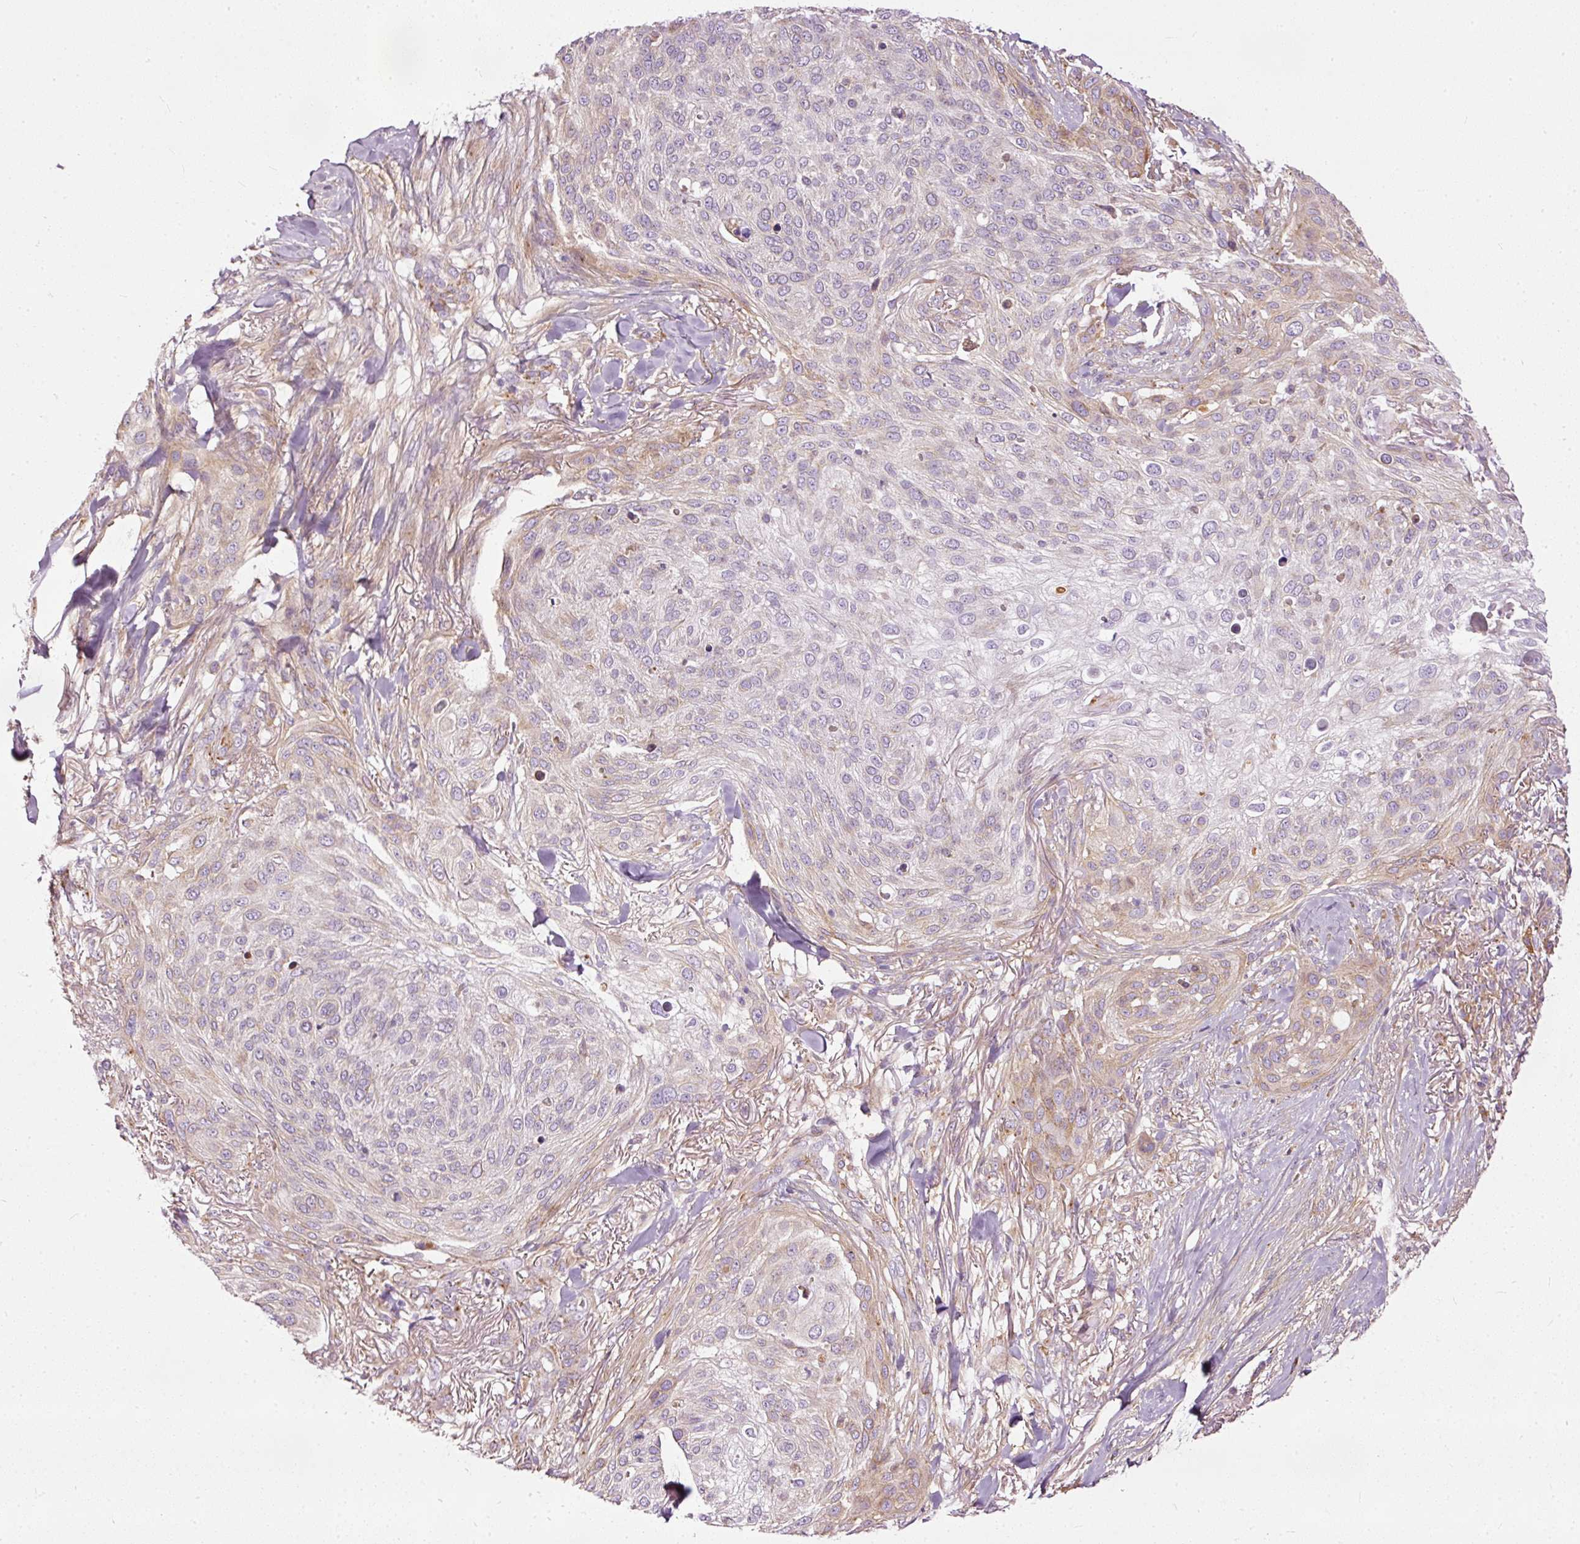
{"staining": {"intensity": "weak", "quantity": "<25%", "location": "cytoplasmic/membranous"}, "tissue": "skin cancer", "cell_type": "Tumor cells", "image_type": "cancer", "snomed": [{"axis": "morphology", "description": "Squamous cell carcinoma, NOS"}, {"axis": "topography", "description": "Skin"}], "caption": "Micrograph shows no protein staining in tumor cells of skin squamous cell carcinoma tissue. (Immunohistochemistry, brightfield microscopy, high magnification).", "gene": "PAQR9", "patient": {"sex": "female", "age": 87}}